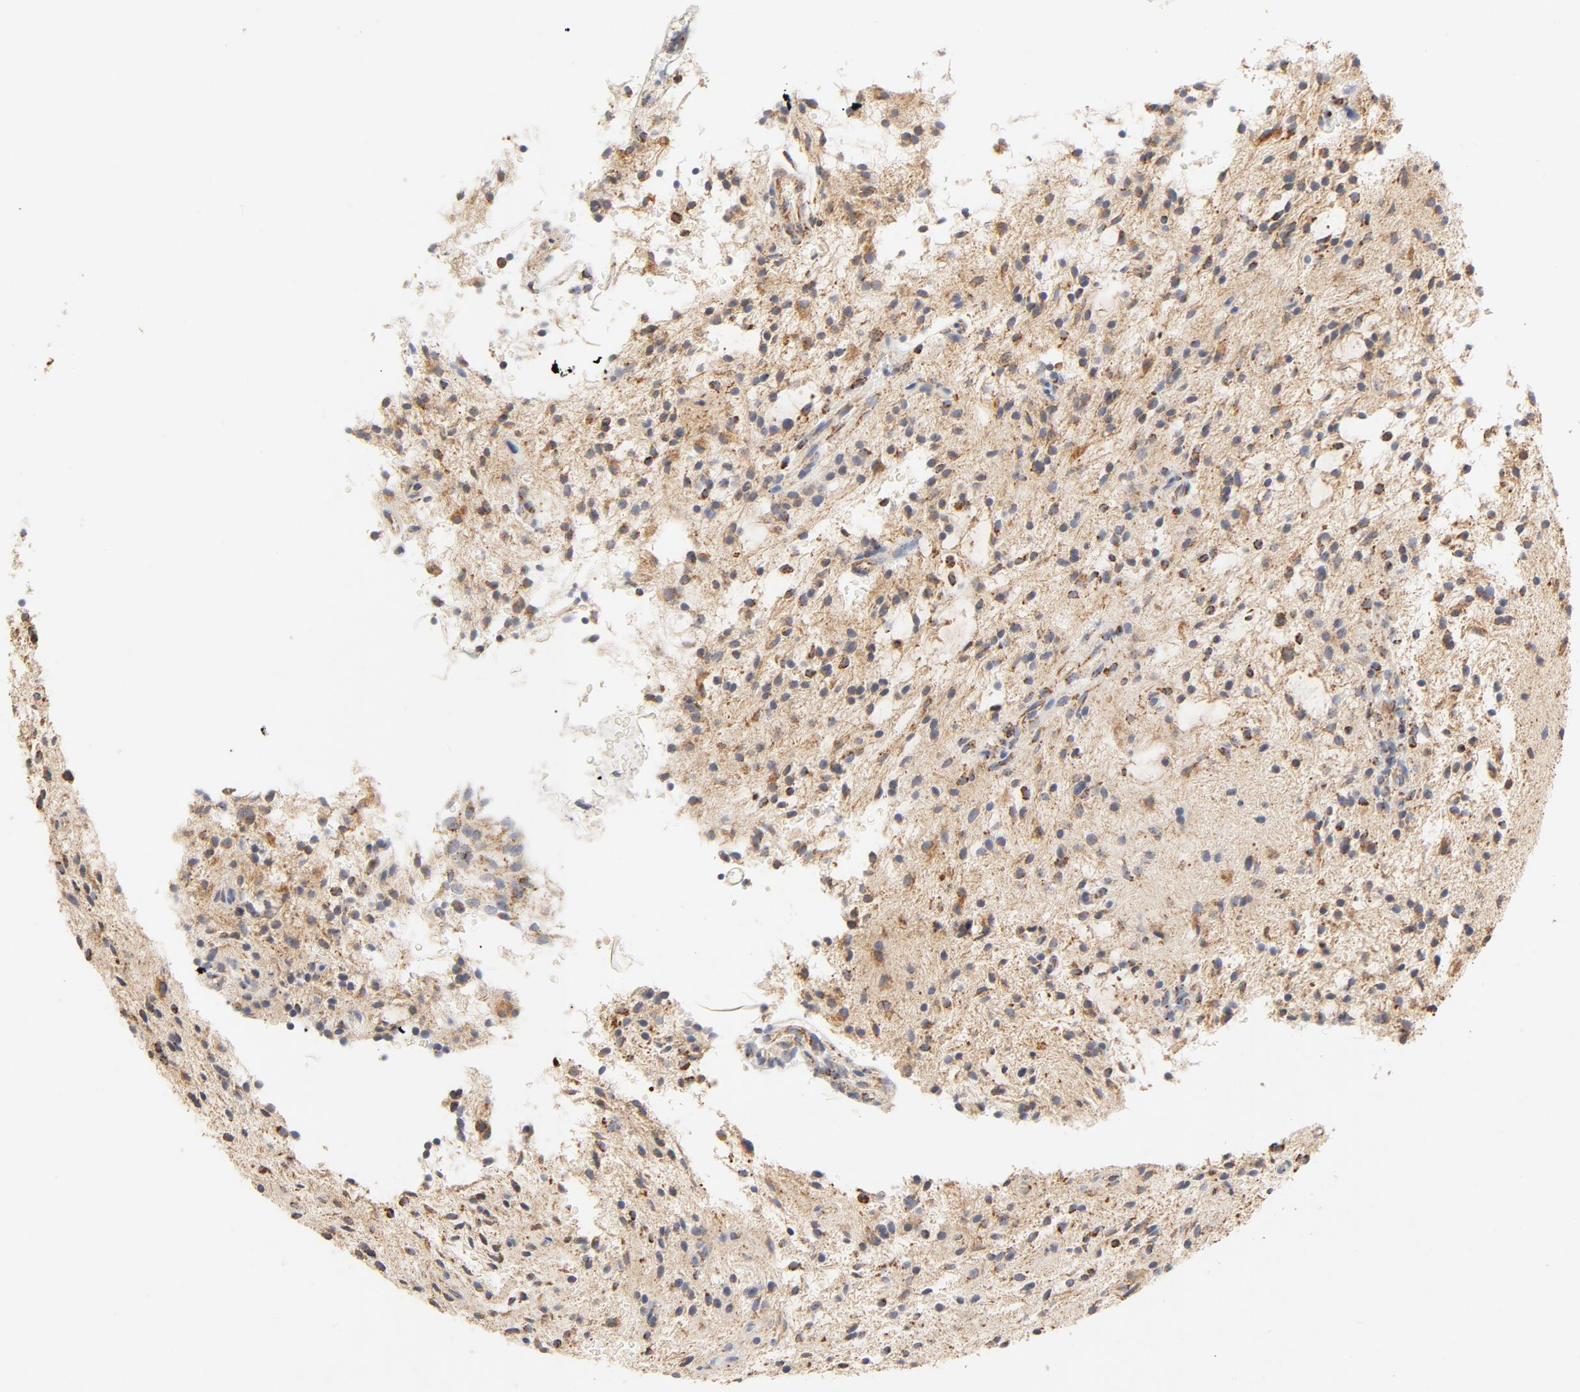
{"staining": {"intensity": "moderate", "quantity": "25%-75%", "location": "cytoplasmic/membranous"}, "tissue": "glioma", "cell_type": "Tumor cells", "image_type": "cancer", "snomed": [{"axis": "morphology", "description": "Glioma, malignant, NOS"}, {"axis": "topography", "description": "Cerebellum"}], "caption": "Protein positivity by immunohistochemistry displays moderate cytoplasmic/membranous staining in approximately 25%-75% of tumor cells in glioma. The staining was performed using DAB, with brown indicating positive protein expression. Nuclei are stained blue with hematoxylin.", "gene": "COX4I1", "patient": {"sex": "female", "age": 10}}